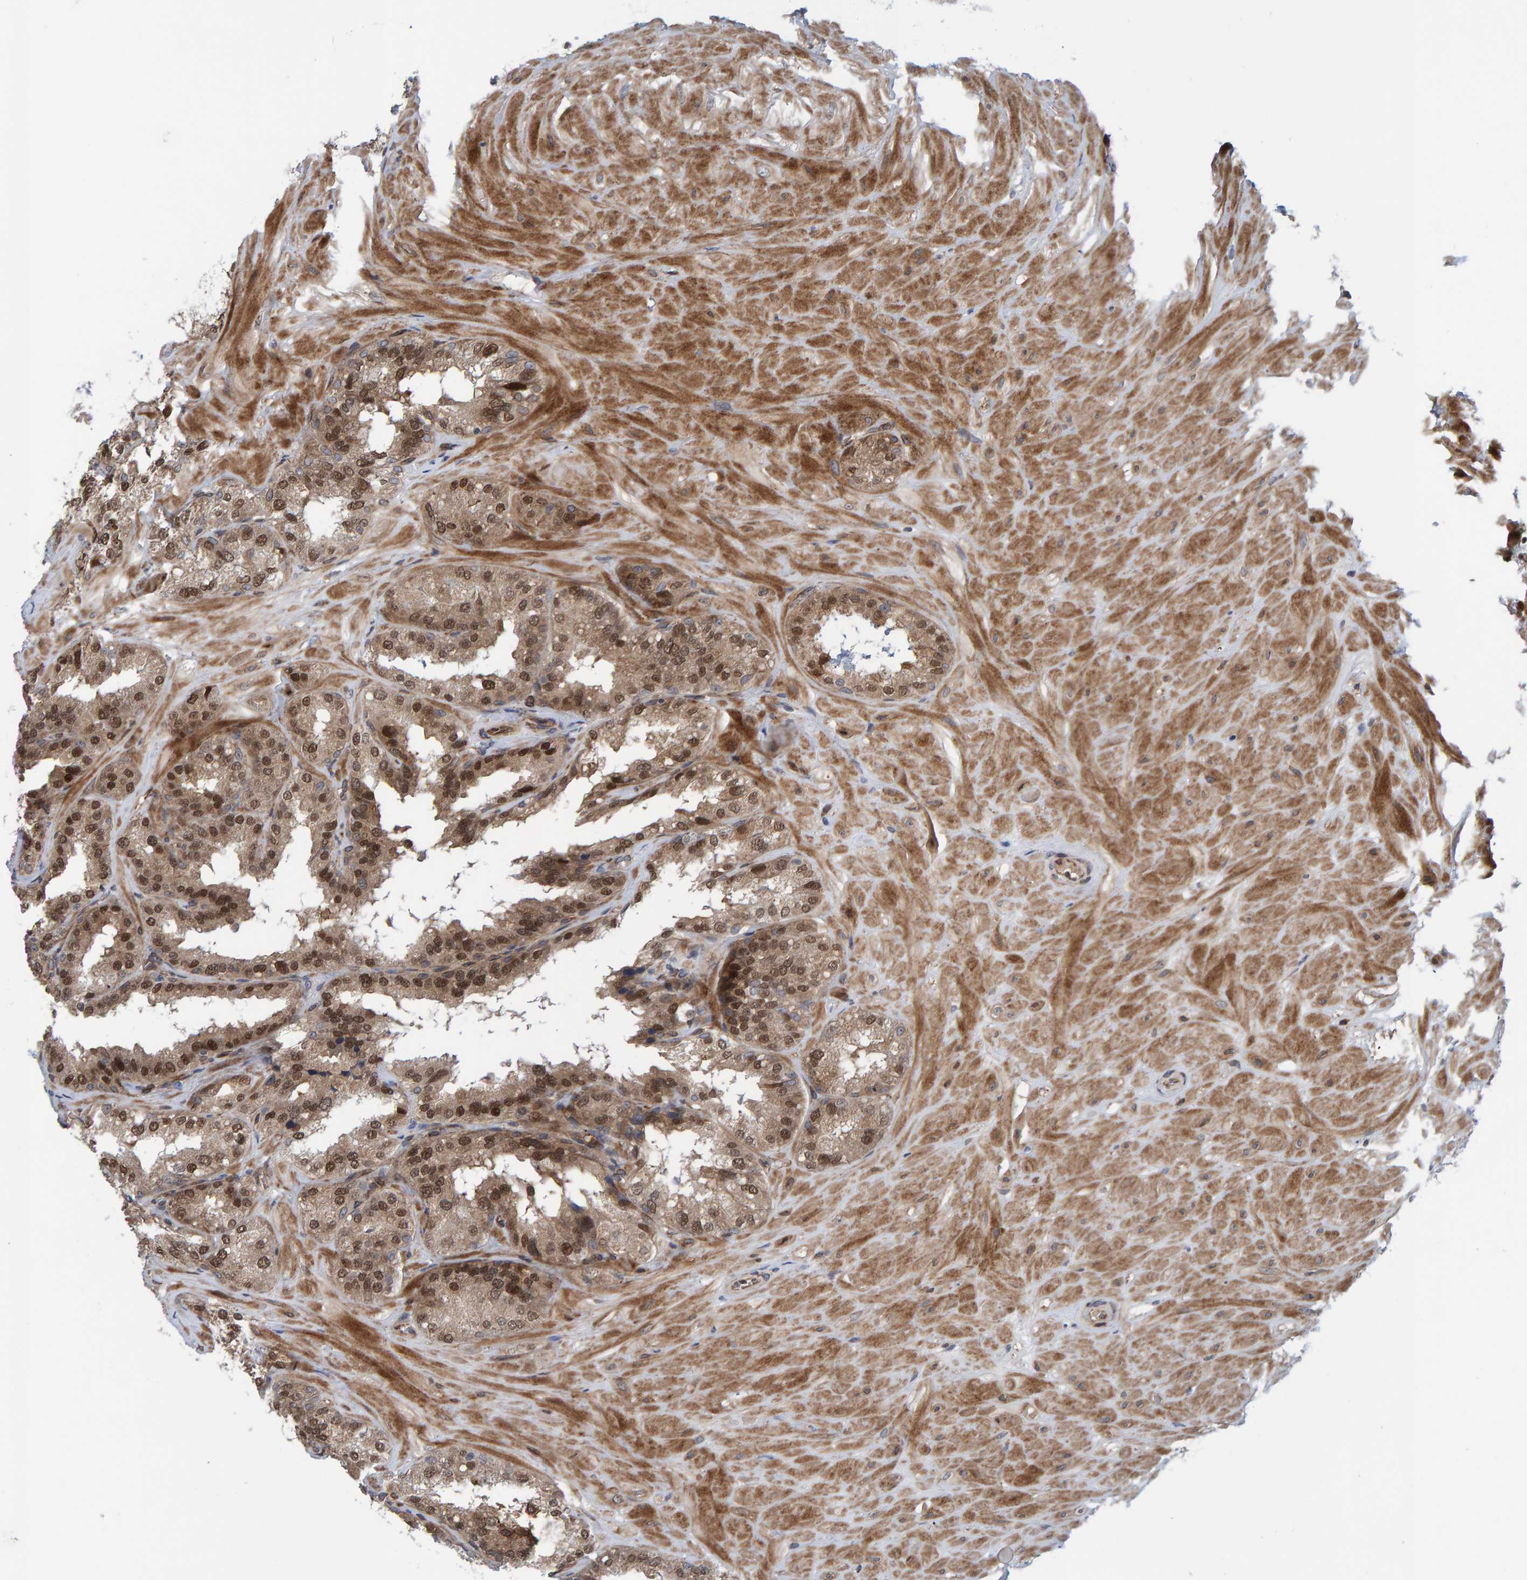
{"staining": {"intensity": "moderate", "quantity": ">75%", "location": "cytoplasmic/membranous,nuclear"}, "tissue": "seminal vesicle", "cell_type": "Glandular cells", "image_type": "normal", "snomed": [{"axis": "morphology", "description": "Normal tissue, NOS"}, {"axis": "topography", "description": "Prostate"}, {"axis": "topography", "description": "Seminal veicle"}], "caption": "The image displays staining of normal seminal vesicle, revealing moderate cytoplasmic/membranous,nuclear protein staining (brown color) within glandular cells.", "gene": "MFSD6L", "patient": {"sex": "male", "age": 51}}